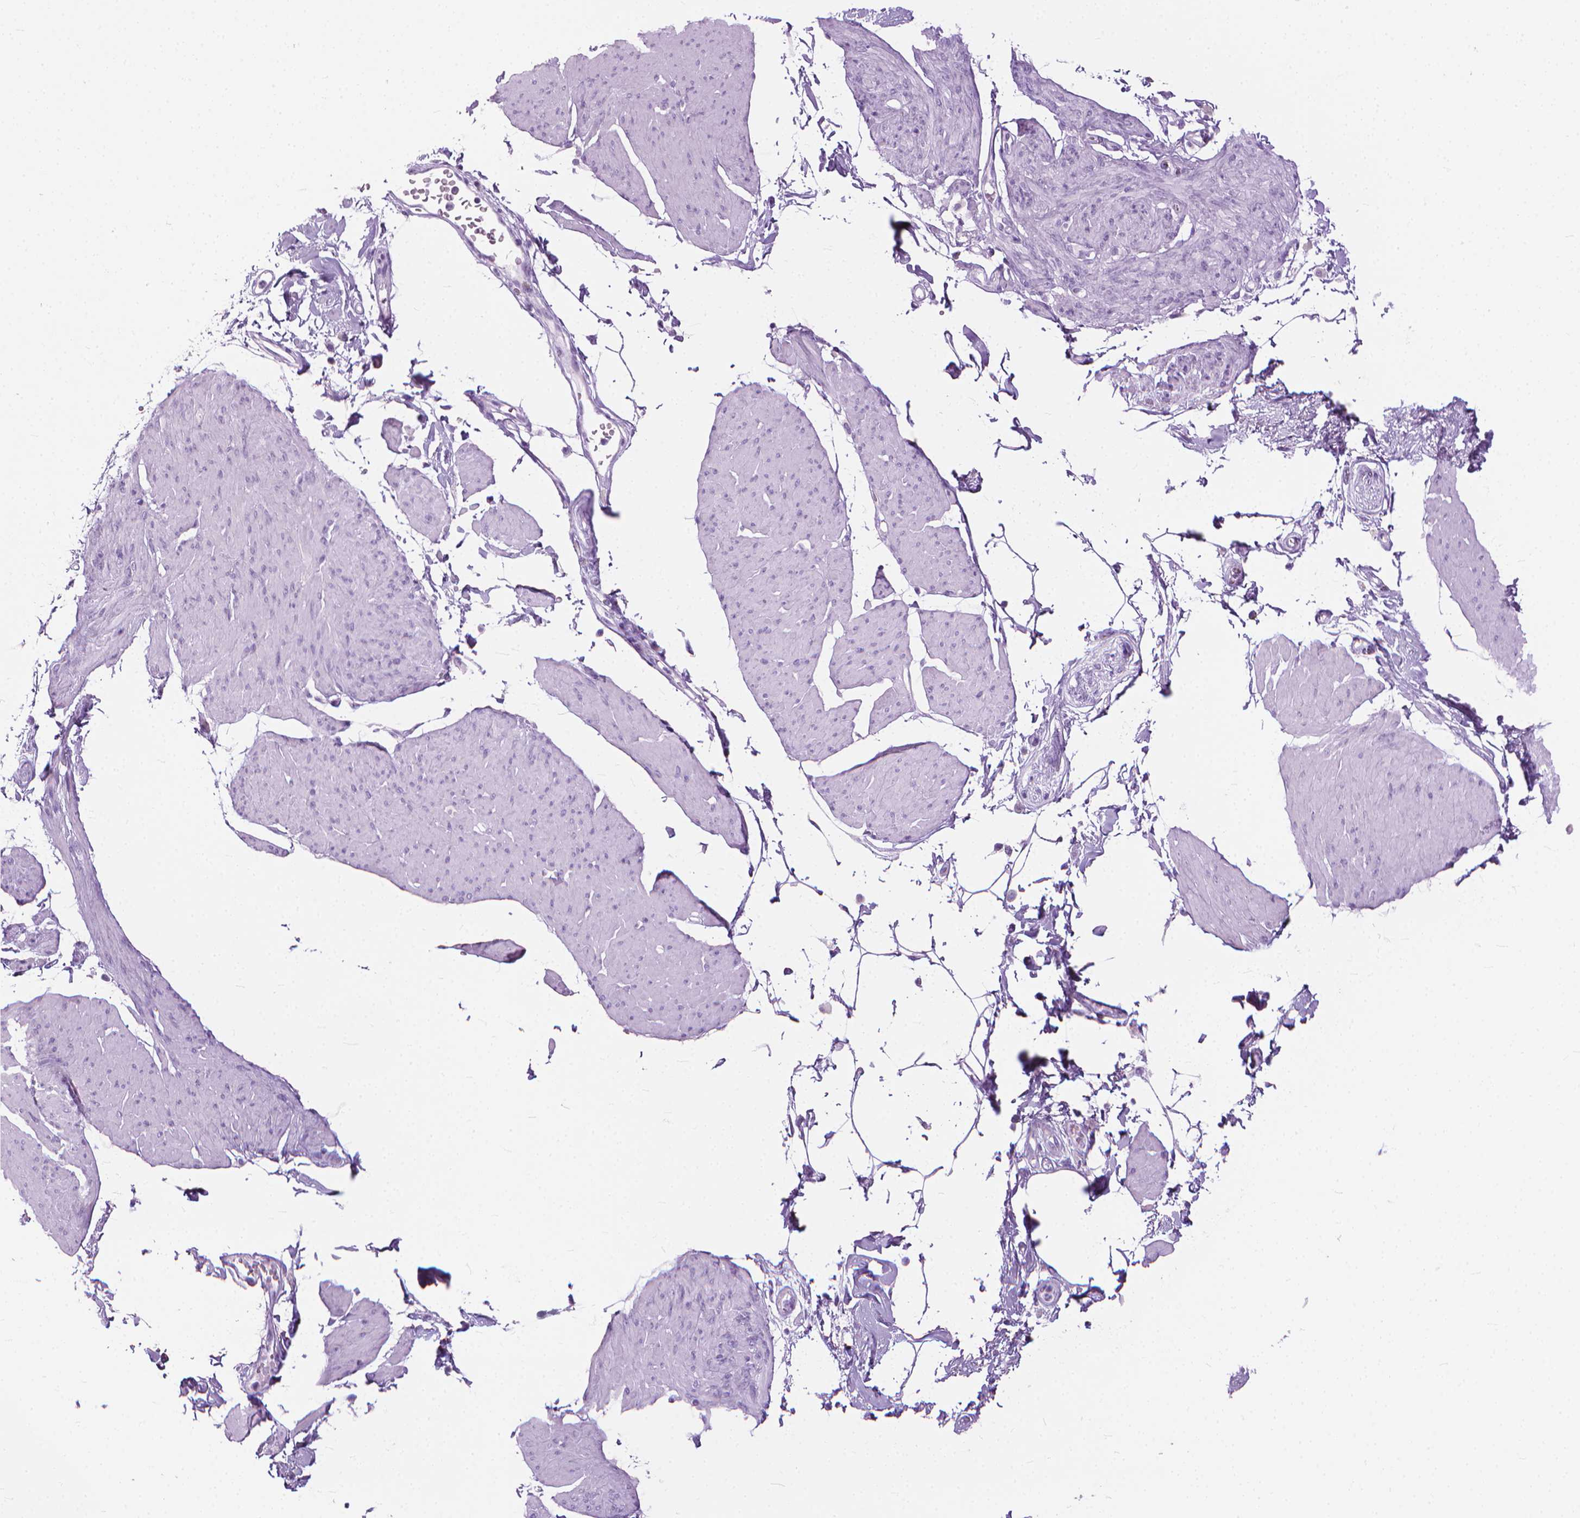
{"staining": {"intensity": "negative", "quantity": "none", "location": "none"}, "tissue": "smooth muscle", "cell_type": "Smooth muscle cells", "image_type": "normal", "snomed": [{"axis": "morphology", "description": "Normal tissue, NOS"}, {"axis": "topography", "description": "Adipose tissue"}, {"axis": "topography", "description": "Smooth muscle"}, {"axis": "topography", "description": "Peripheral nerve tissue"}], "caption": "This is a histopathology image of immunohistochemistry staining of unremarkable smooth muscle, which shows no expression in smooth muscle cells.", "gene": "HTR2B", "patient": {"sex": "male", "age": 83}}